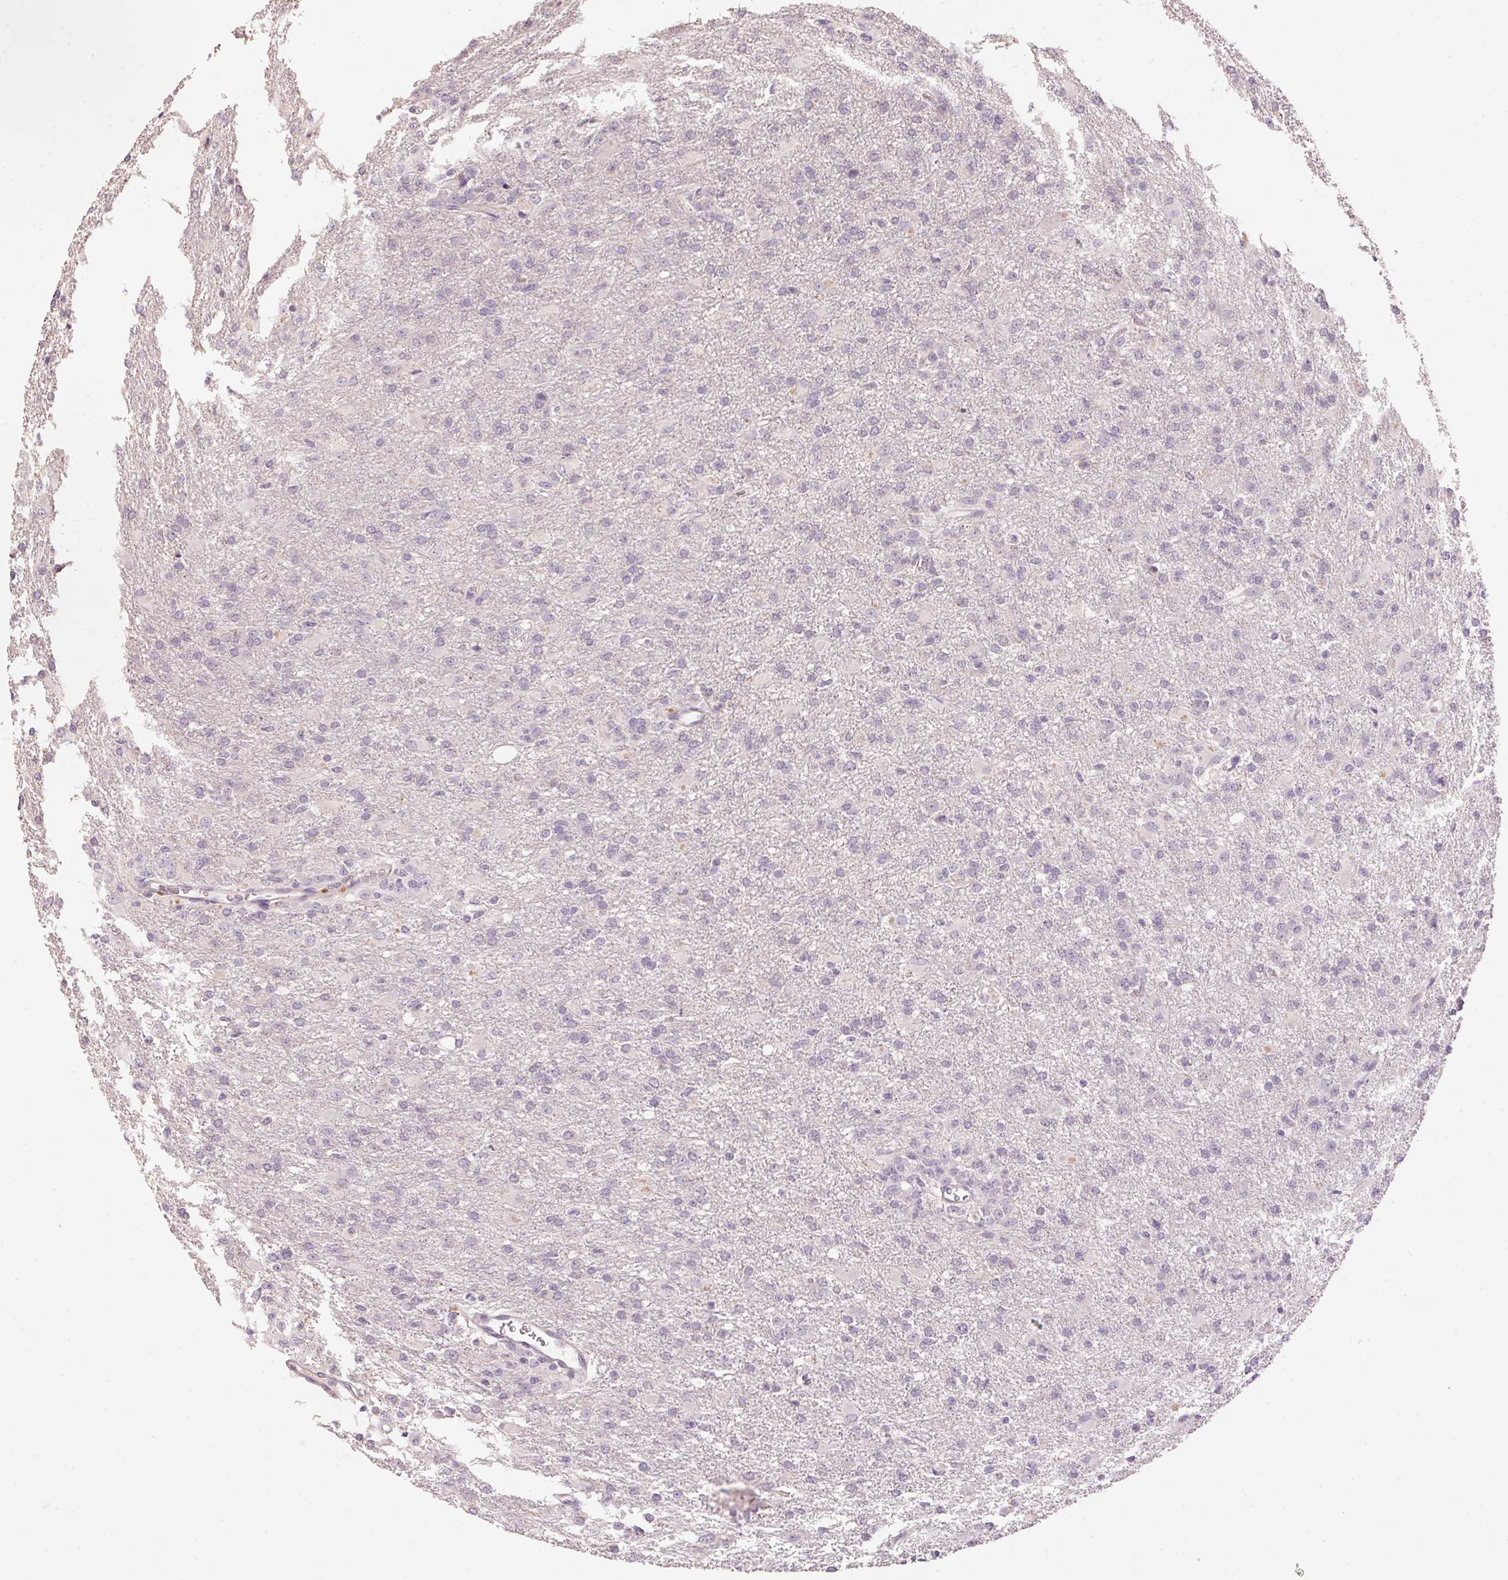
{"staining": {"intensity": "negative", "quantity": "none", "location": "none"}, "tissue": "glioma", "cell_type": "Tumor cells", "image_type": "cancer", "snomed": [{"axis": "morphology", "description": "Glioma, malignant, High grade"}, {"axis": "topography", "description": "Brain"}], "caption": "Immunohistochemical staining of human glioma reveals no significant staining in tumor cells.", "gene": "LYZL6", "patient": {"sex": "male", "age": 68}}